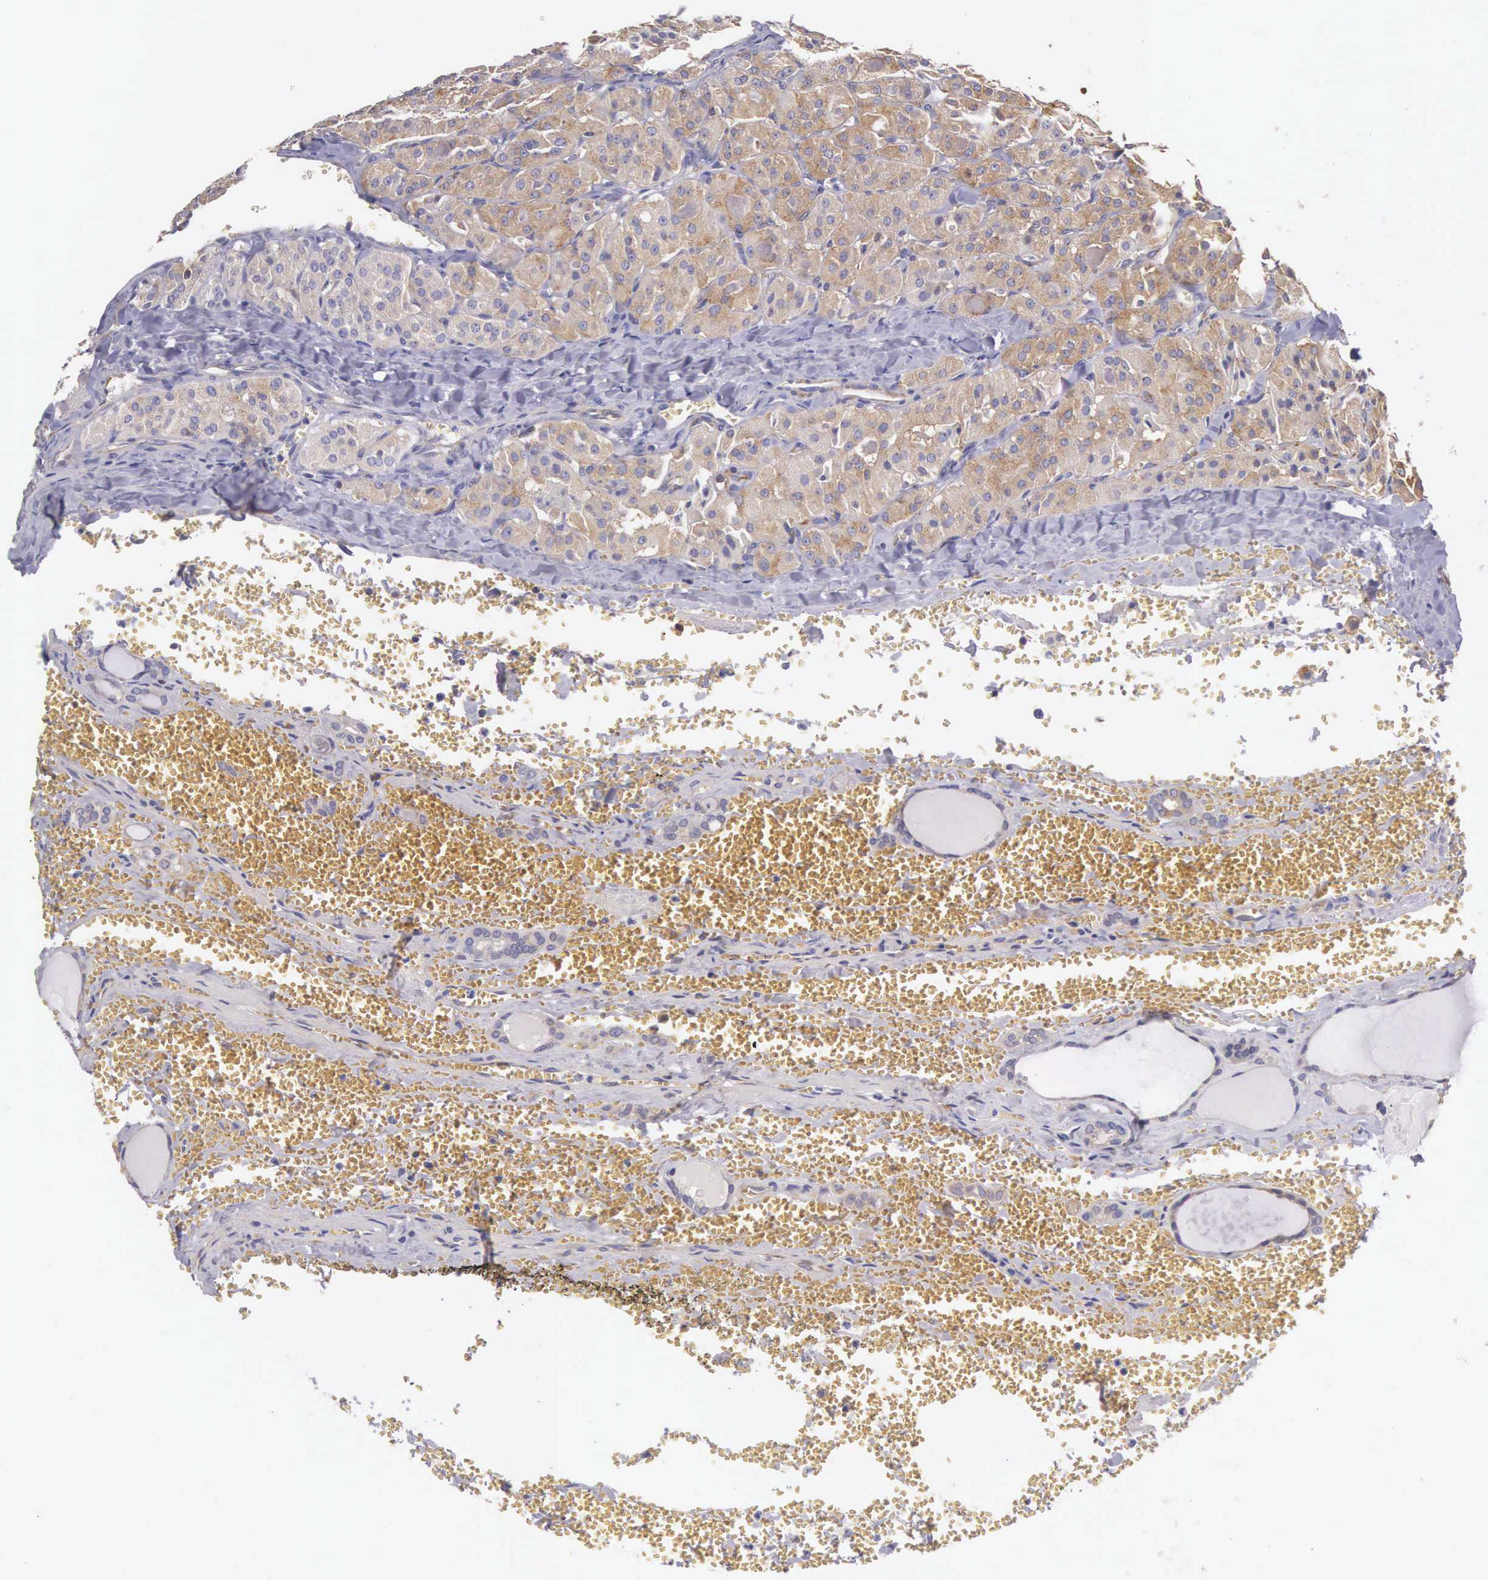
{"staining": {"intensity": "weak", "quantity": ">75%", "location": "cytoplasmic/membranous"}, "tissue": "thyroid cancer", "cell_type": "Tumor cells", "image_type": "cancer", "snomed": [{"axis": "morphology", "description": "Carcinoma, NOS"}, {"axis": "topography", "description": "Thyroid gland"}], "caption": "Approximately >75% of tumor cells in human thyroid cancer (carcinoma) exhibit weak cytoplasmic/membranous protein expression as visualized by brown immunohistochemical staining.", "gene": "OSBPL3", "patient": {"sex": "male", "age": 76}}